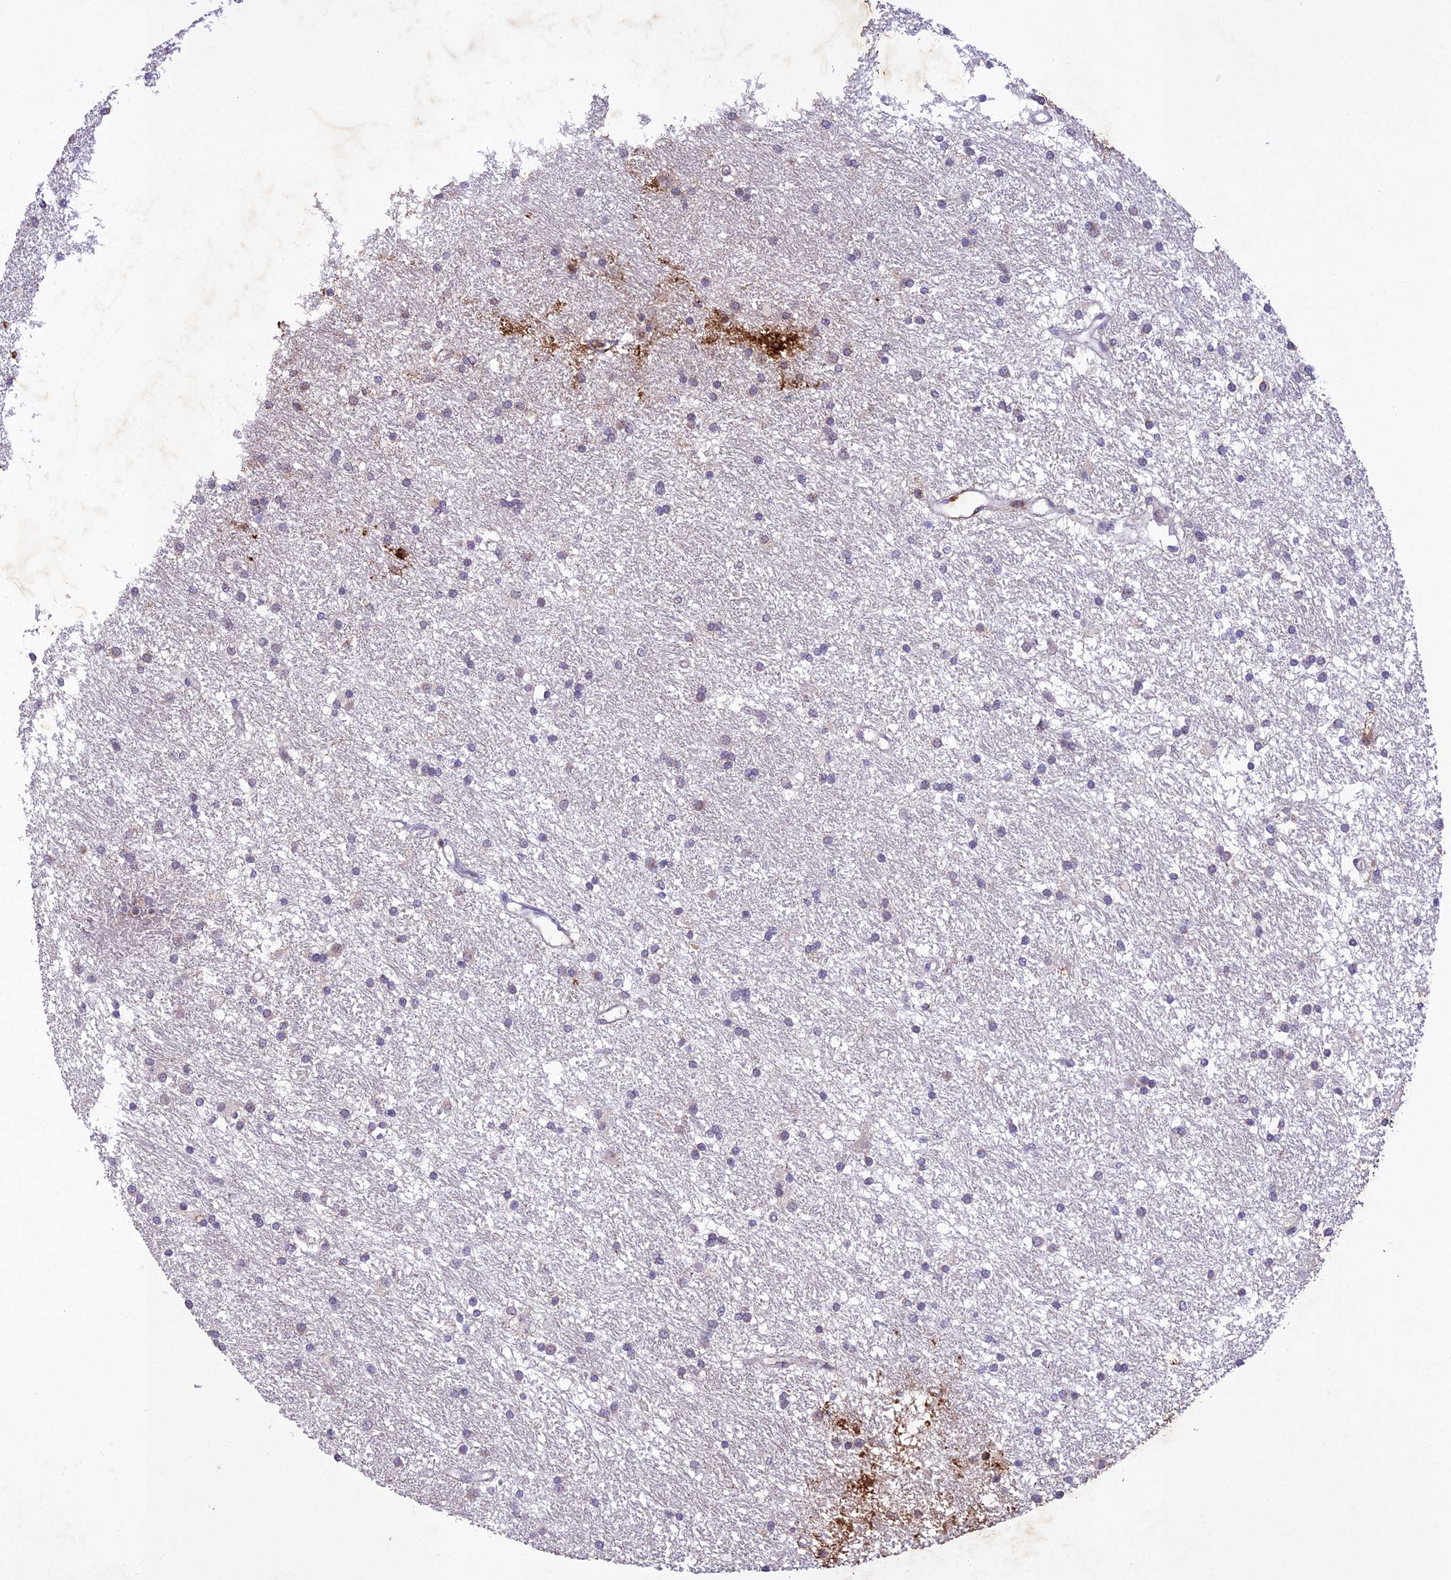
{"staining": {"intensity": "negative", "quantity": "none", "location": "none"}, "tissue": "glioma", "cell_type": "Tumor cells", "image_type": "cancer", "snomed": [{"axis": "morphology", "description": "Glioma, malignant, High grade"}, {"axis": "topography", "description": "Brain"}], "caption": "Tumor cells show no significant expression in high-grade glioma (malignant). (Stains: DAB (3,3'-diaminobenzidine) immunohistochemistry with hematoxylin counter stain, Microscopy: brightfield microscopy at high magnification).", "gene": "ANKRD52", "patient": {"sex": "male", "age": 77}}